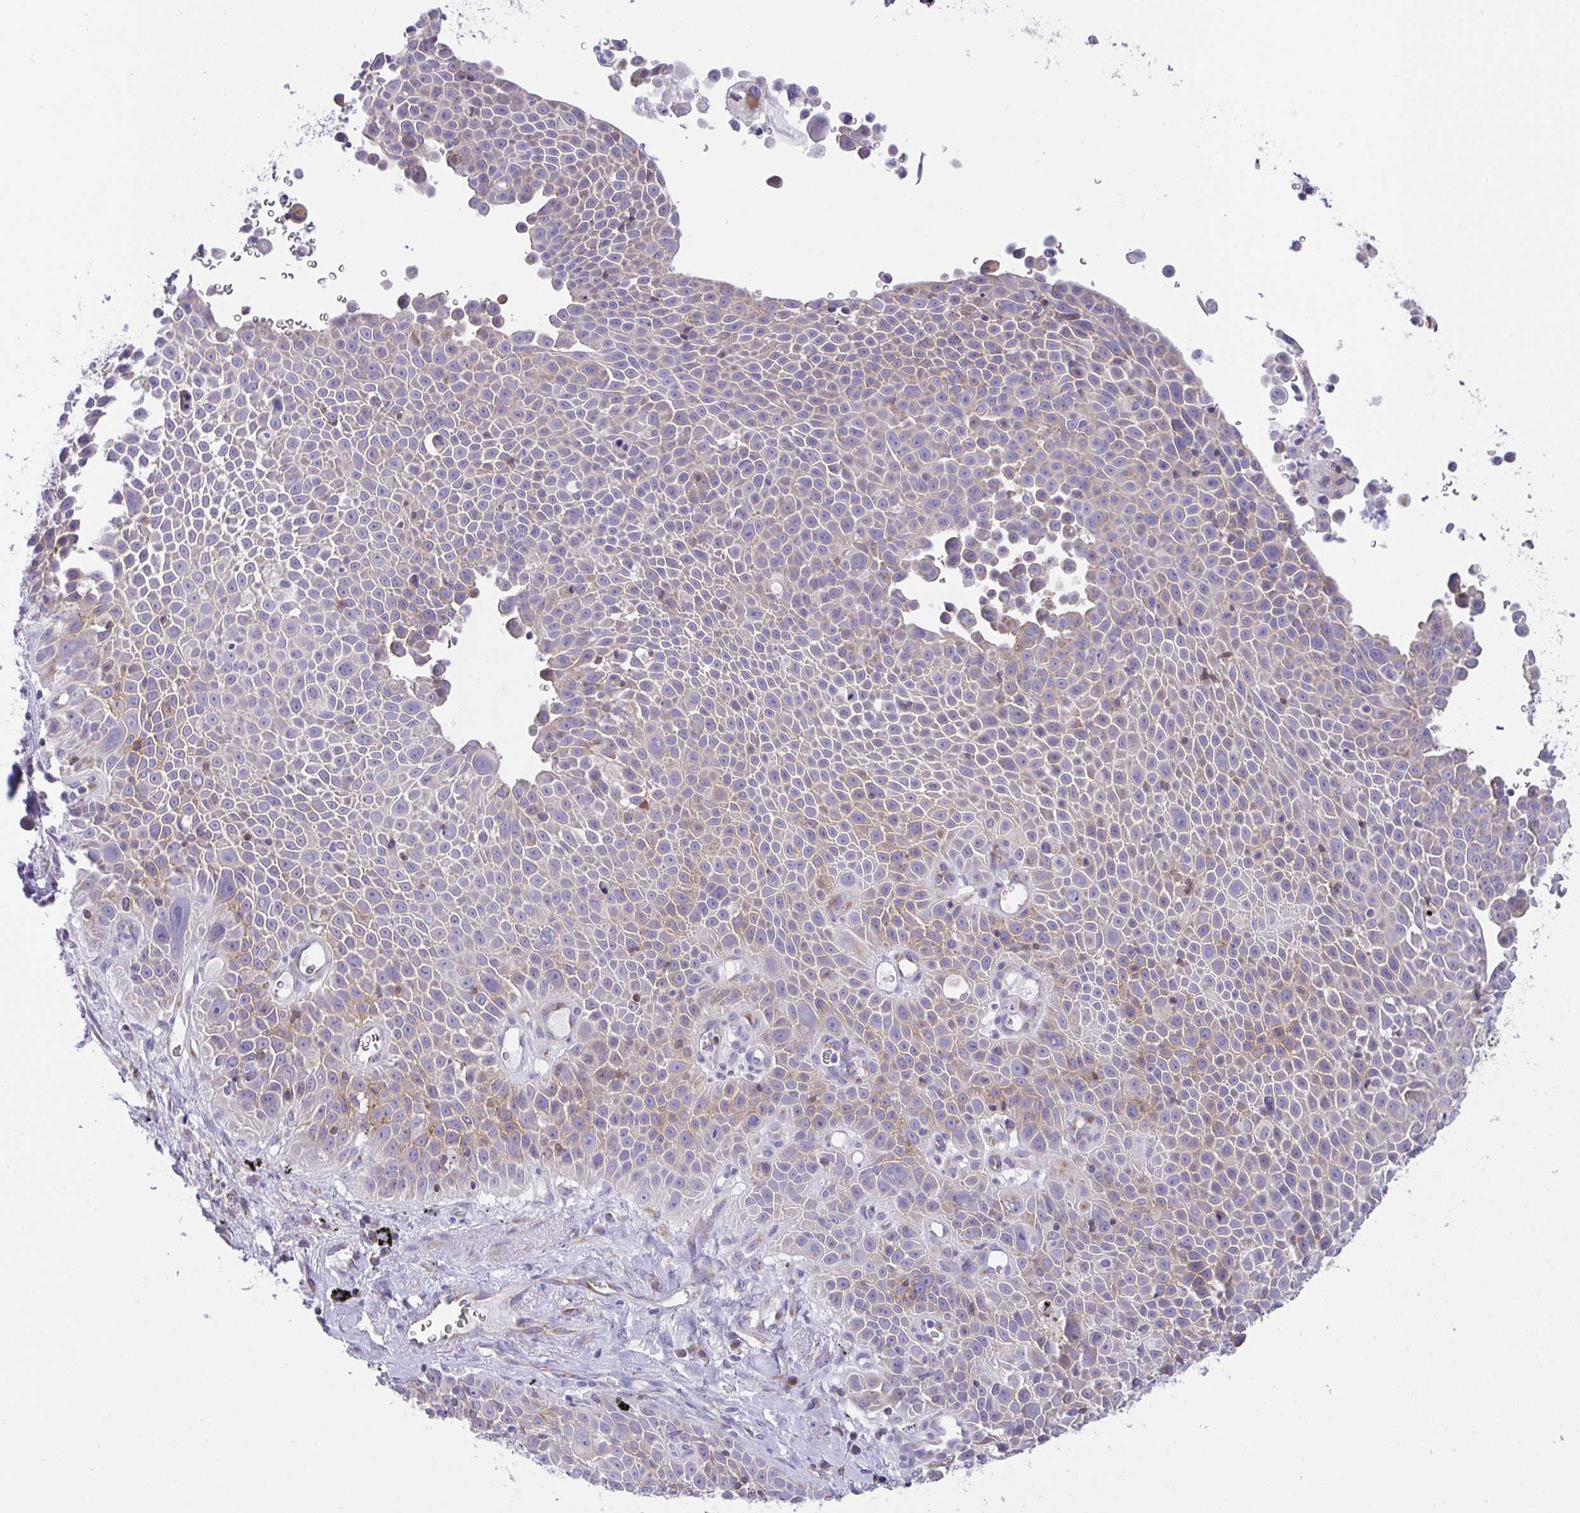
{"staining": {"intensity": "weak", "quantity": "<25%", "location": "cytoplasmic/membranous"}, "tissue": "lung cancer", "cell_type": "Tumor cells", "image_type": "cancer", "snomed": [{"axis": "morphology", "description": "Squamous cell carcinoma, NOS"}, {"axis": "morphology", "description": "Squamous cell carcinoma, metastatic, NOS"}, {"axis": "topography", "description": "Lymph node"}, {"axis": "topography", "description": "Lung"}], "caption": "The photomicrograph shows no staining of tumor cells in lung cancer. (Immunohistochemistry (ihc), brightfield microscopy, high magnification).", "gene": "MIA3", "patient": {"sex": "female", "age": 62}}